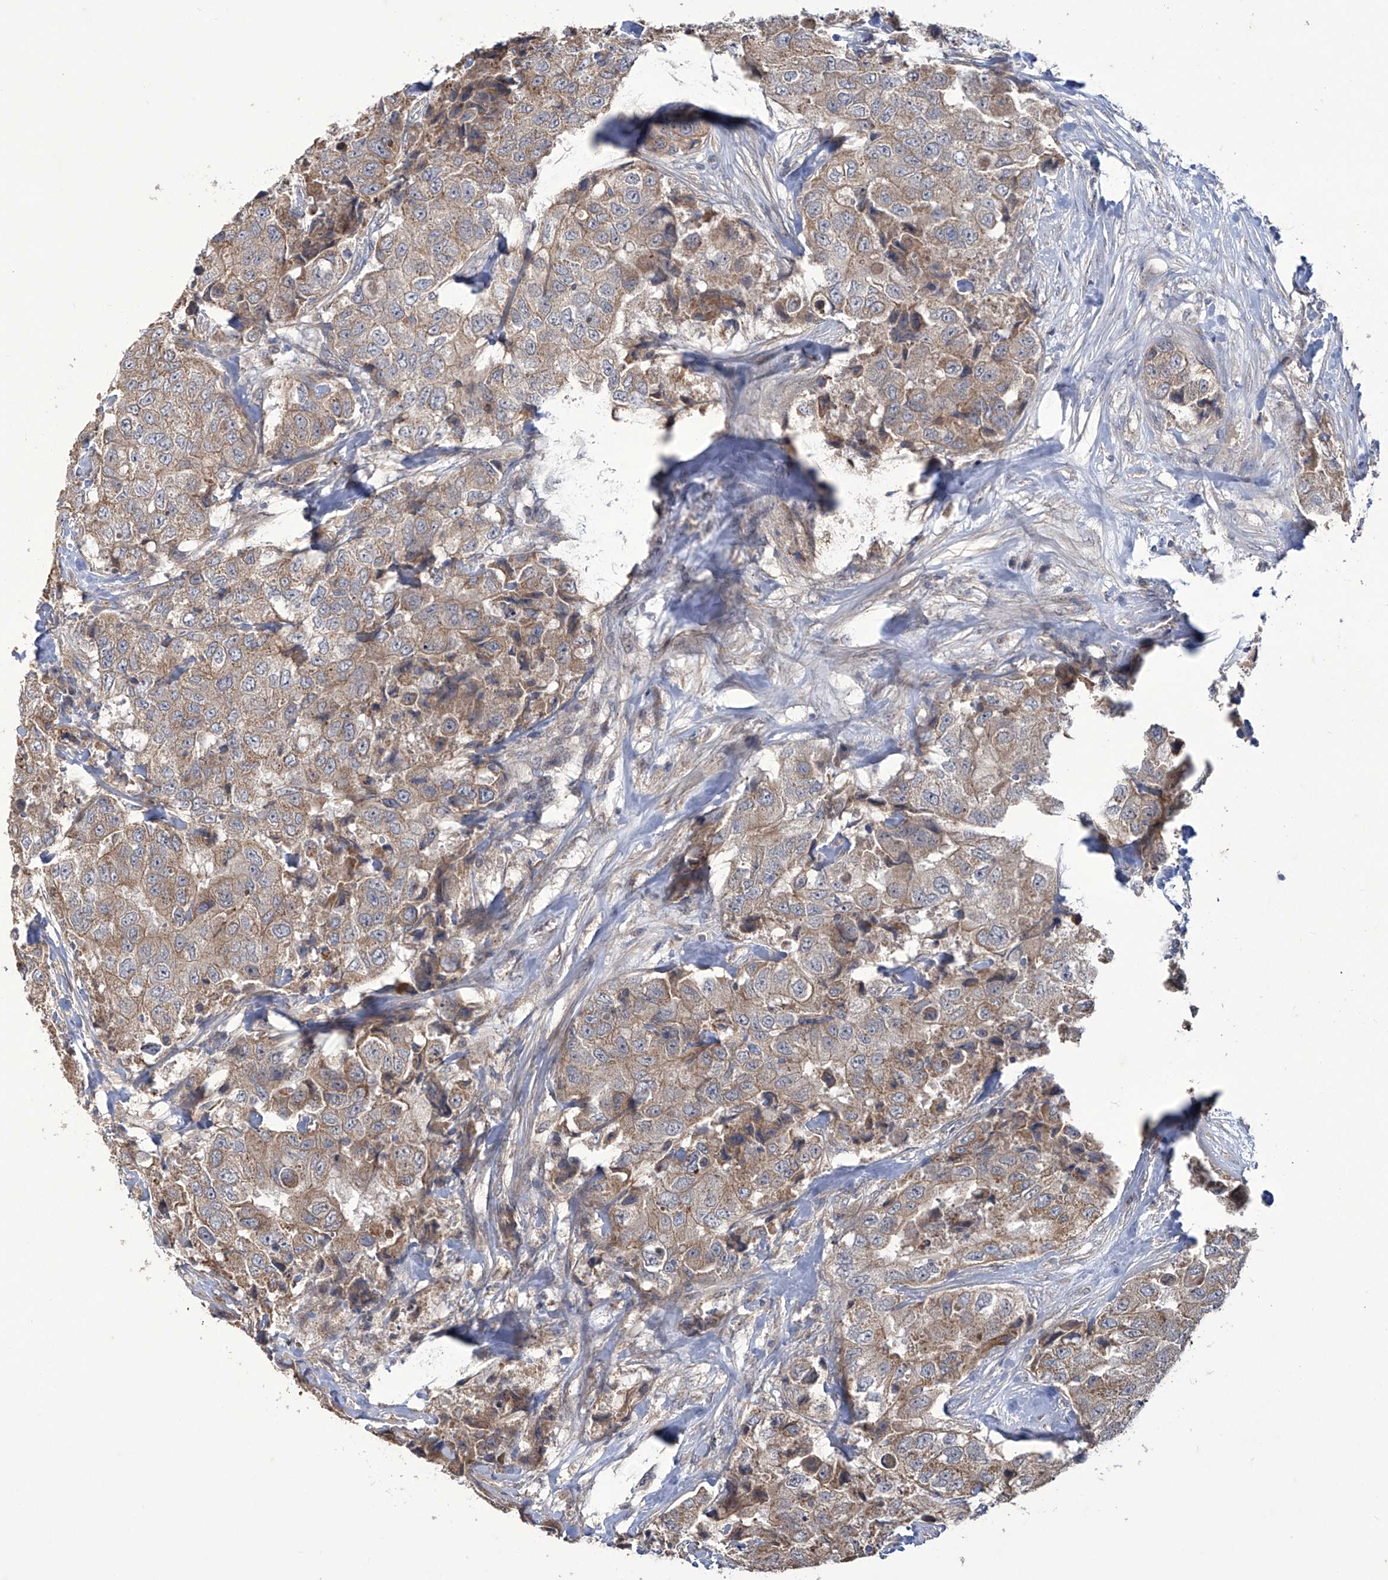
{"staining": {"intensity": "weak", "quantity": ">75%", "location": "cytoplasmic/membranous"}, "tissue": "breast cancer", "cell_type": "Tumor cells", "image_type": "cancer", "snomed": [{"axis": "morphology", "description": "Duct carcinoma"}, {"axis": "topography", "description": "Breast"}], "caption": "Protein expression analysis of breast cancer reveals weak cytoplasmic/membranous positivity in approximately >75% of tumor cells.", "gene": "TRIM60", "patient": {"sex": "female", "age": 62}}